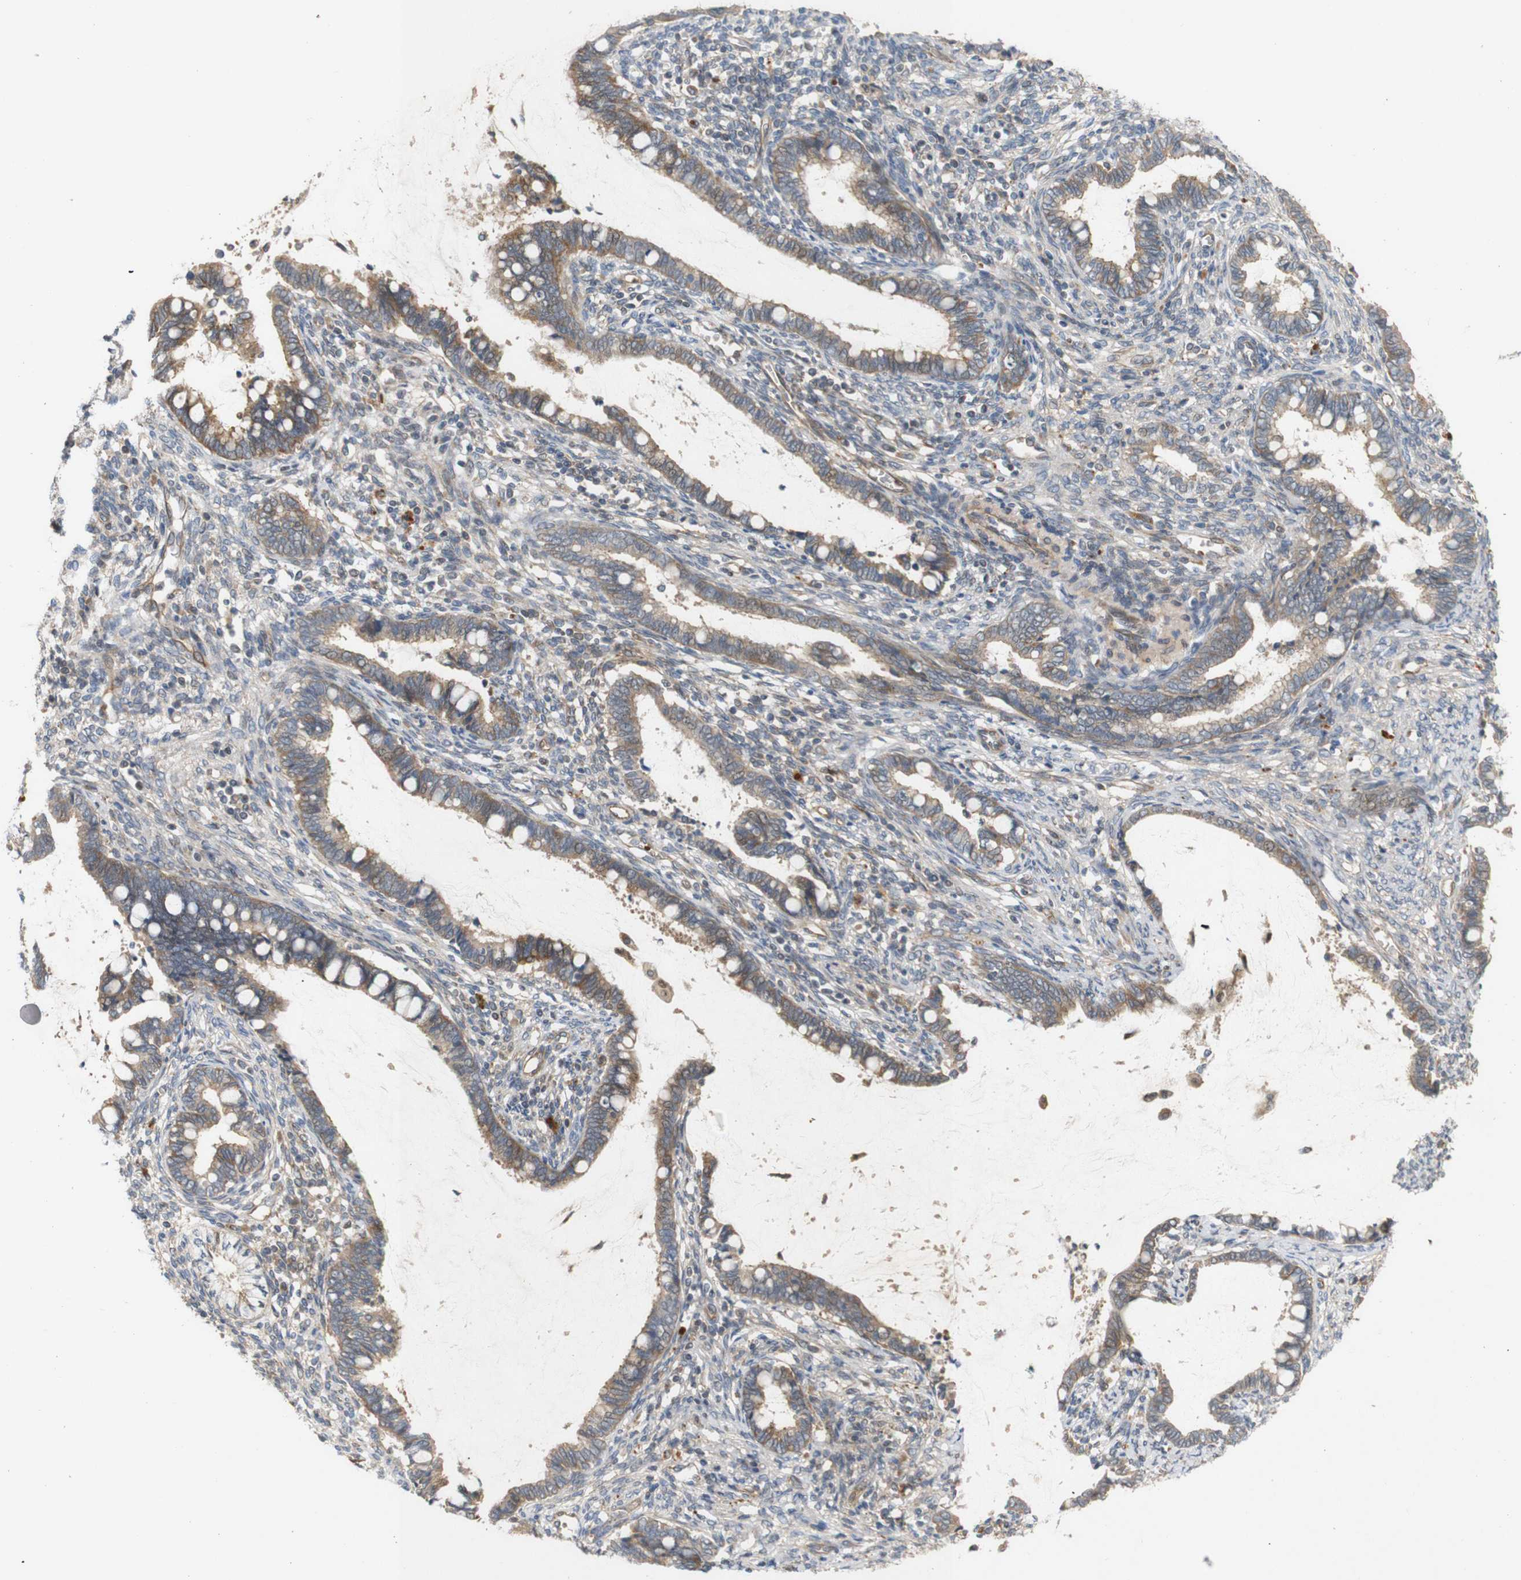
{"staining": {"intensity": "moderate", "quantity": ">75%", "location": "cytoplasmic/membranous"}, "tissue": "cervical cancer", "cell_type": "Tumor cells", "image_type": "cancer", "snomed": [{"axis": "morphology", "description": "Adenocarcinoma, NOS"}, {"axis": "topography", "description": "Cervix"}], "caption": "The micrograph shows a brown stain indicating the presence of a protein in the cytoplasmic/membranous of tumor cells in cervical cancer.", "gene": "RPTOR", "patient": {"sex": "female", "age": 44}}